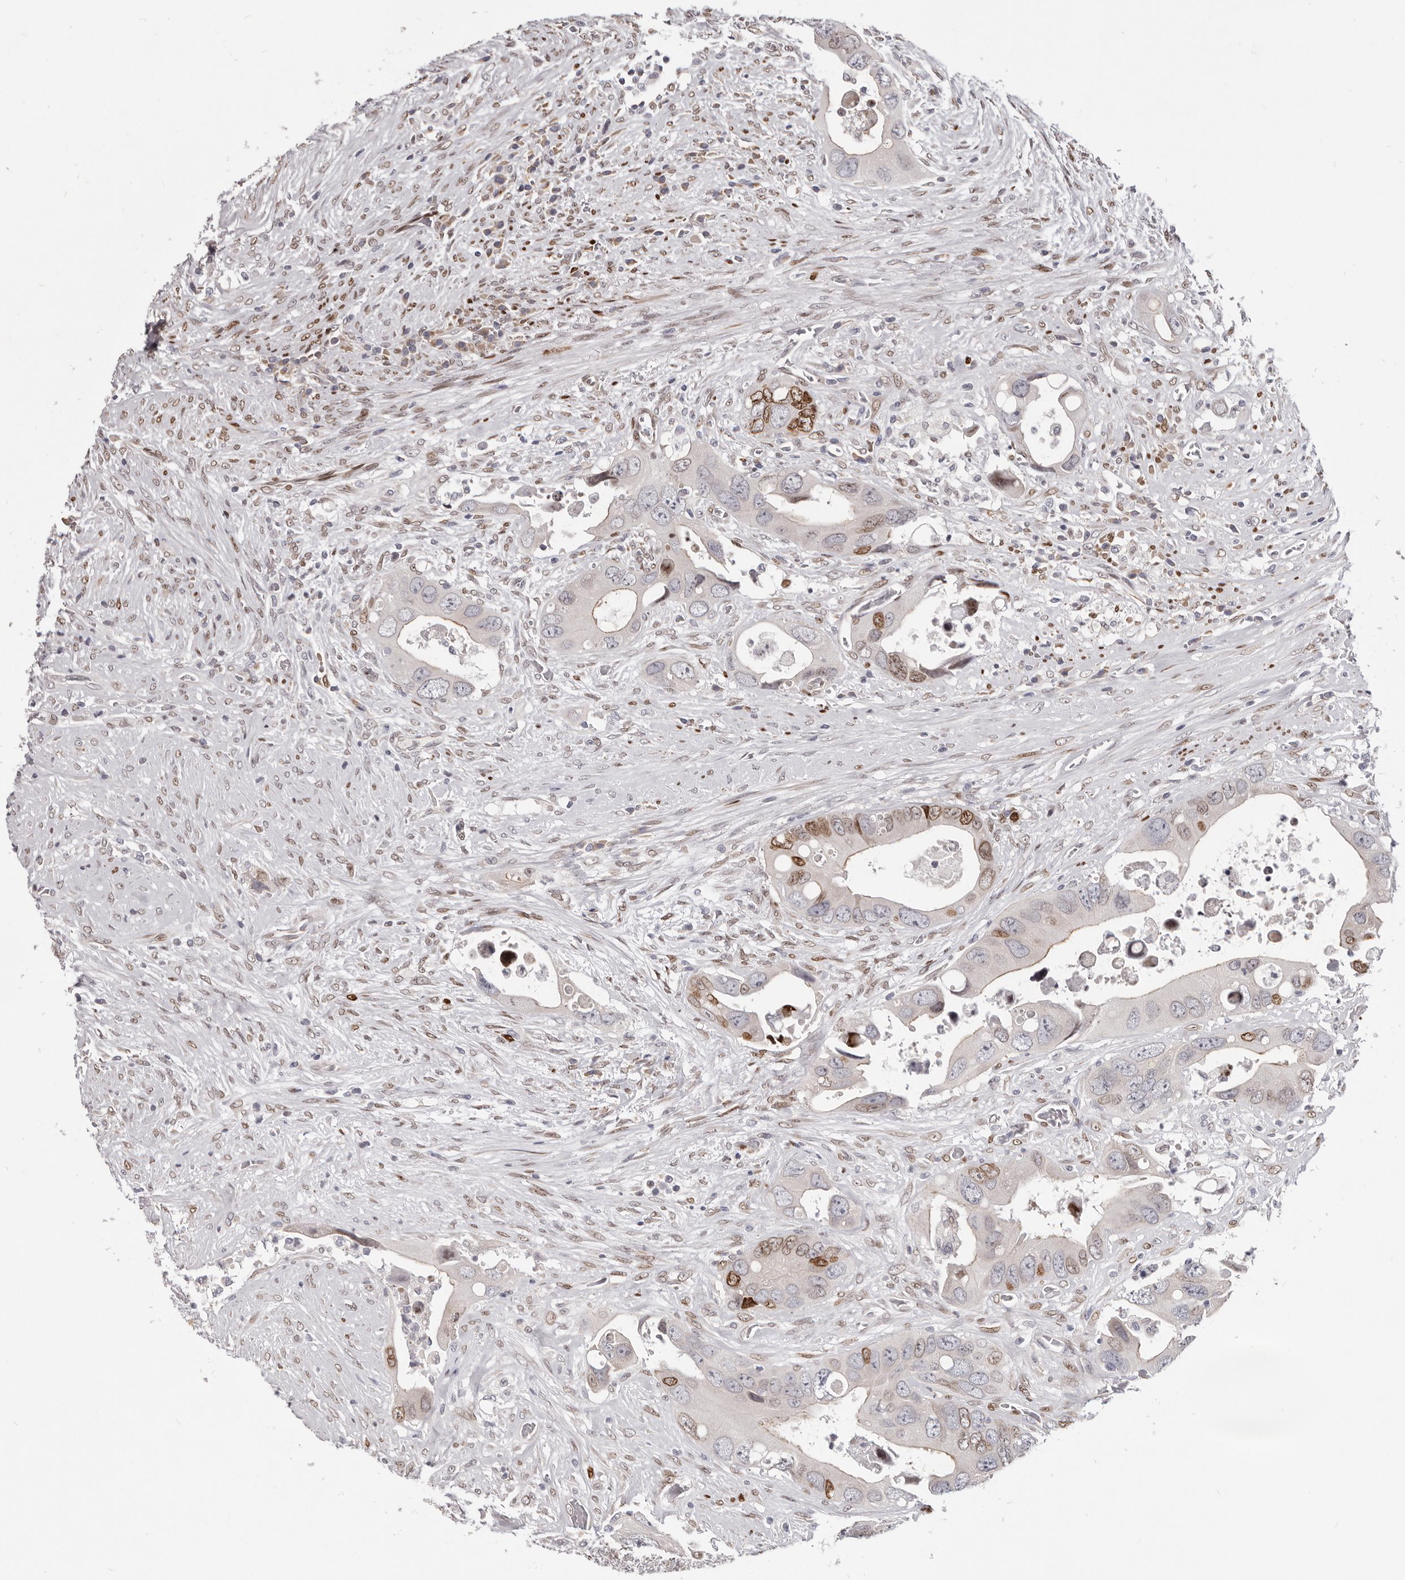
{"staining": {"intensity": "moderate", "quantity": "<25%", "location": "nuclear"}, "tissue": "colorectal cancer", "cell_type": "Tumor cells", "image_type": "cancer", "snomed": [{"axis": "morphology", "description": "Adenocarcinoma, NOS"}, {"axis": "topography", "description": "Rectum"}], "caption": "A micrograph showing moderate nuclear staining in about <25% of tumor cells in colorectal adenocarcinoma, as visualized by brown immunohistochemical staining.", "gene": "SRP19", "patient": {"sex": "male", "age": 70}}